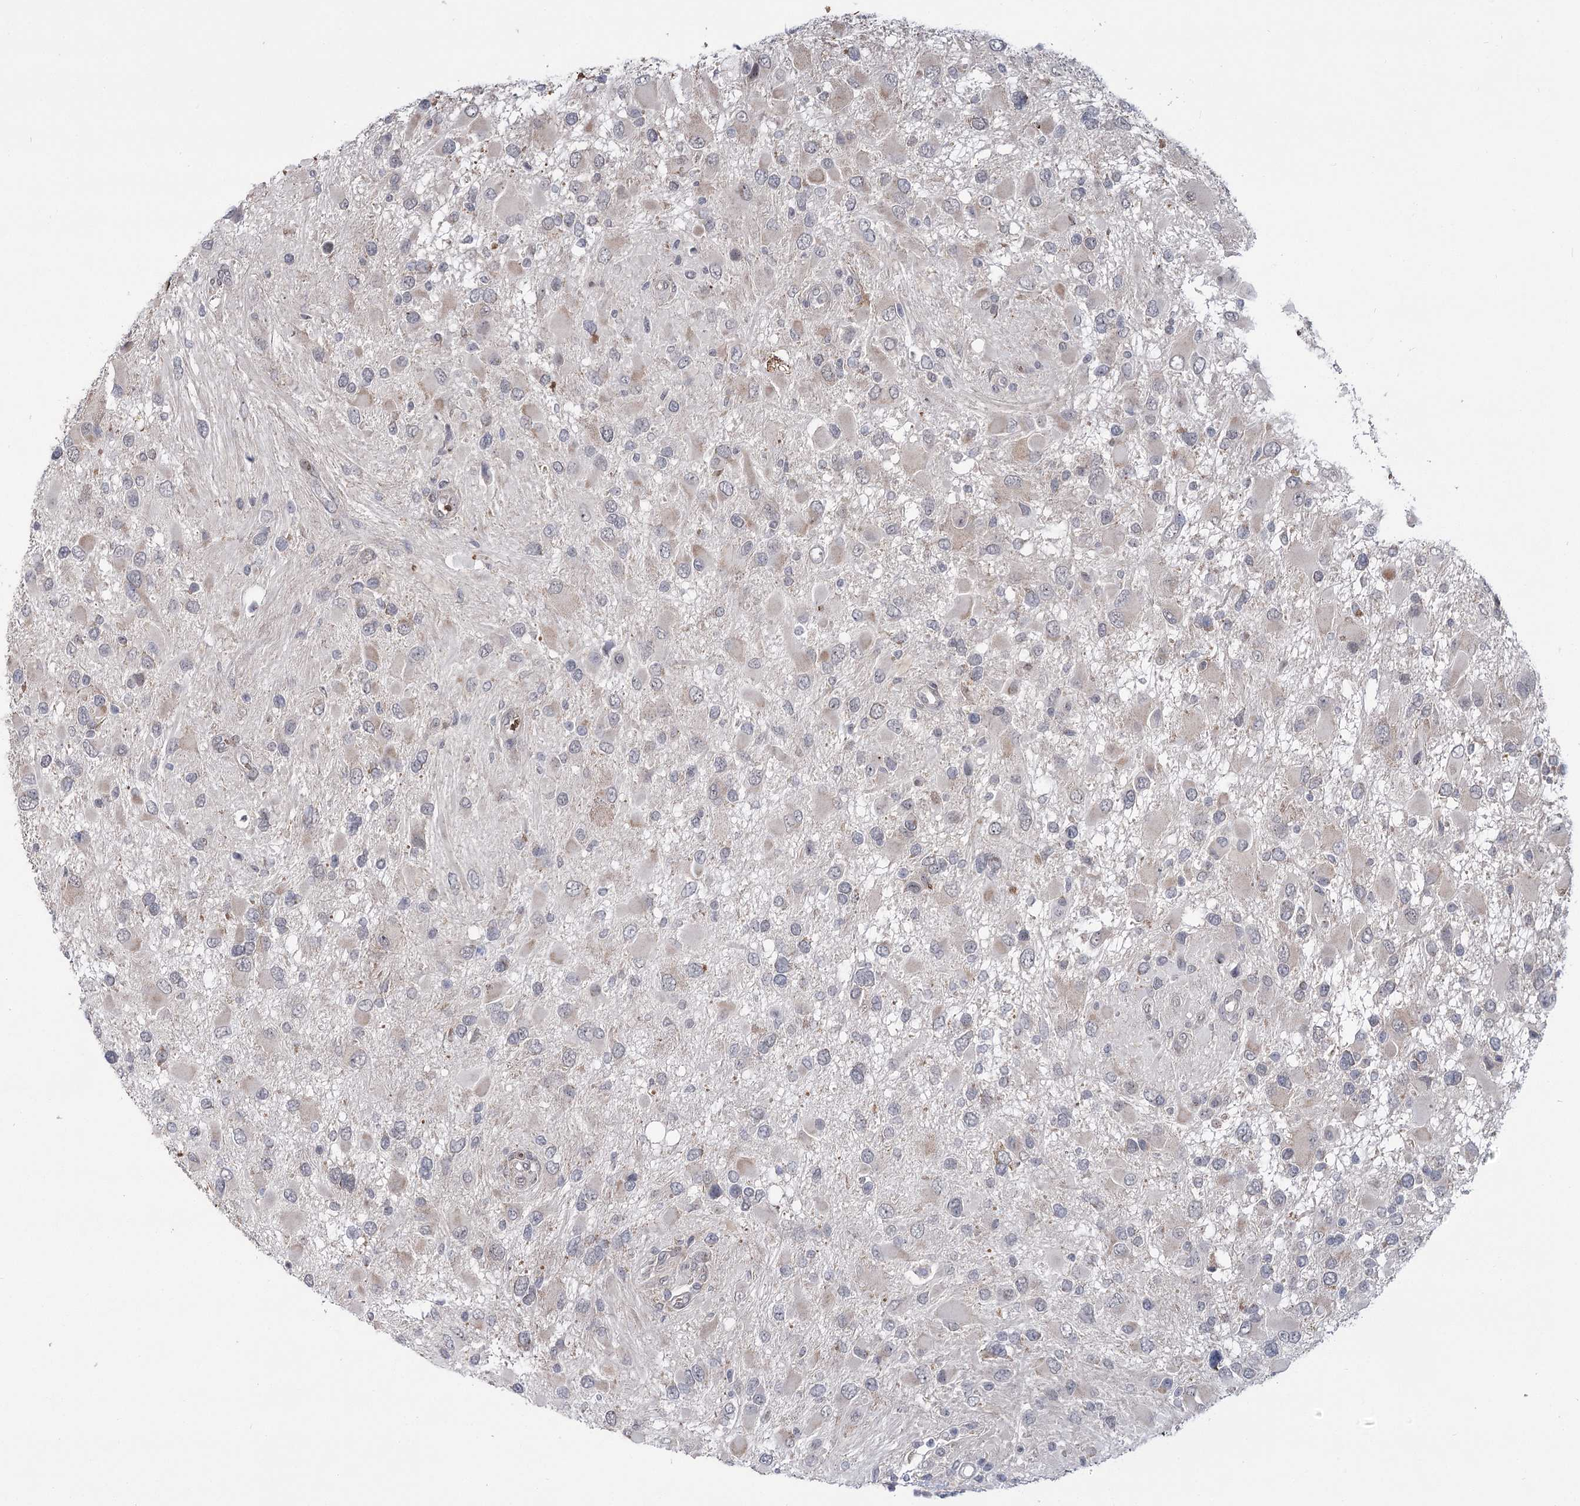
{"staining": {"intensity": "negative", "quantity": "none", "location": "none"}, "tissue": "glioma", "cell_type": "Tumor cells", "image_type": "cancer", "snomed": [{"axis": "morphology", "description": "Glioma, malignant, High grade"}, {"axis": "topography", "description": "Brain"}], "caption": "Histopathology image shows no protein positivity in tumor cells of high-grade glioma (malignant) tissue.", "gene": "NSMCE4A", "patient": {"sex": "male", "age": 53}}